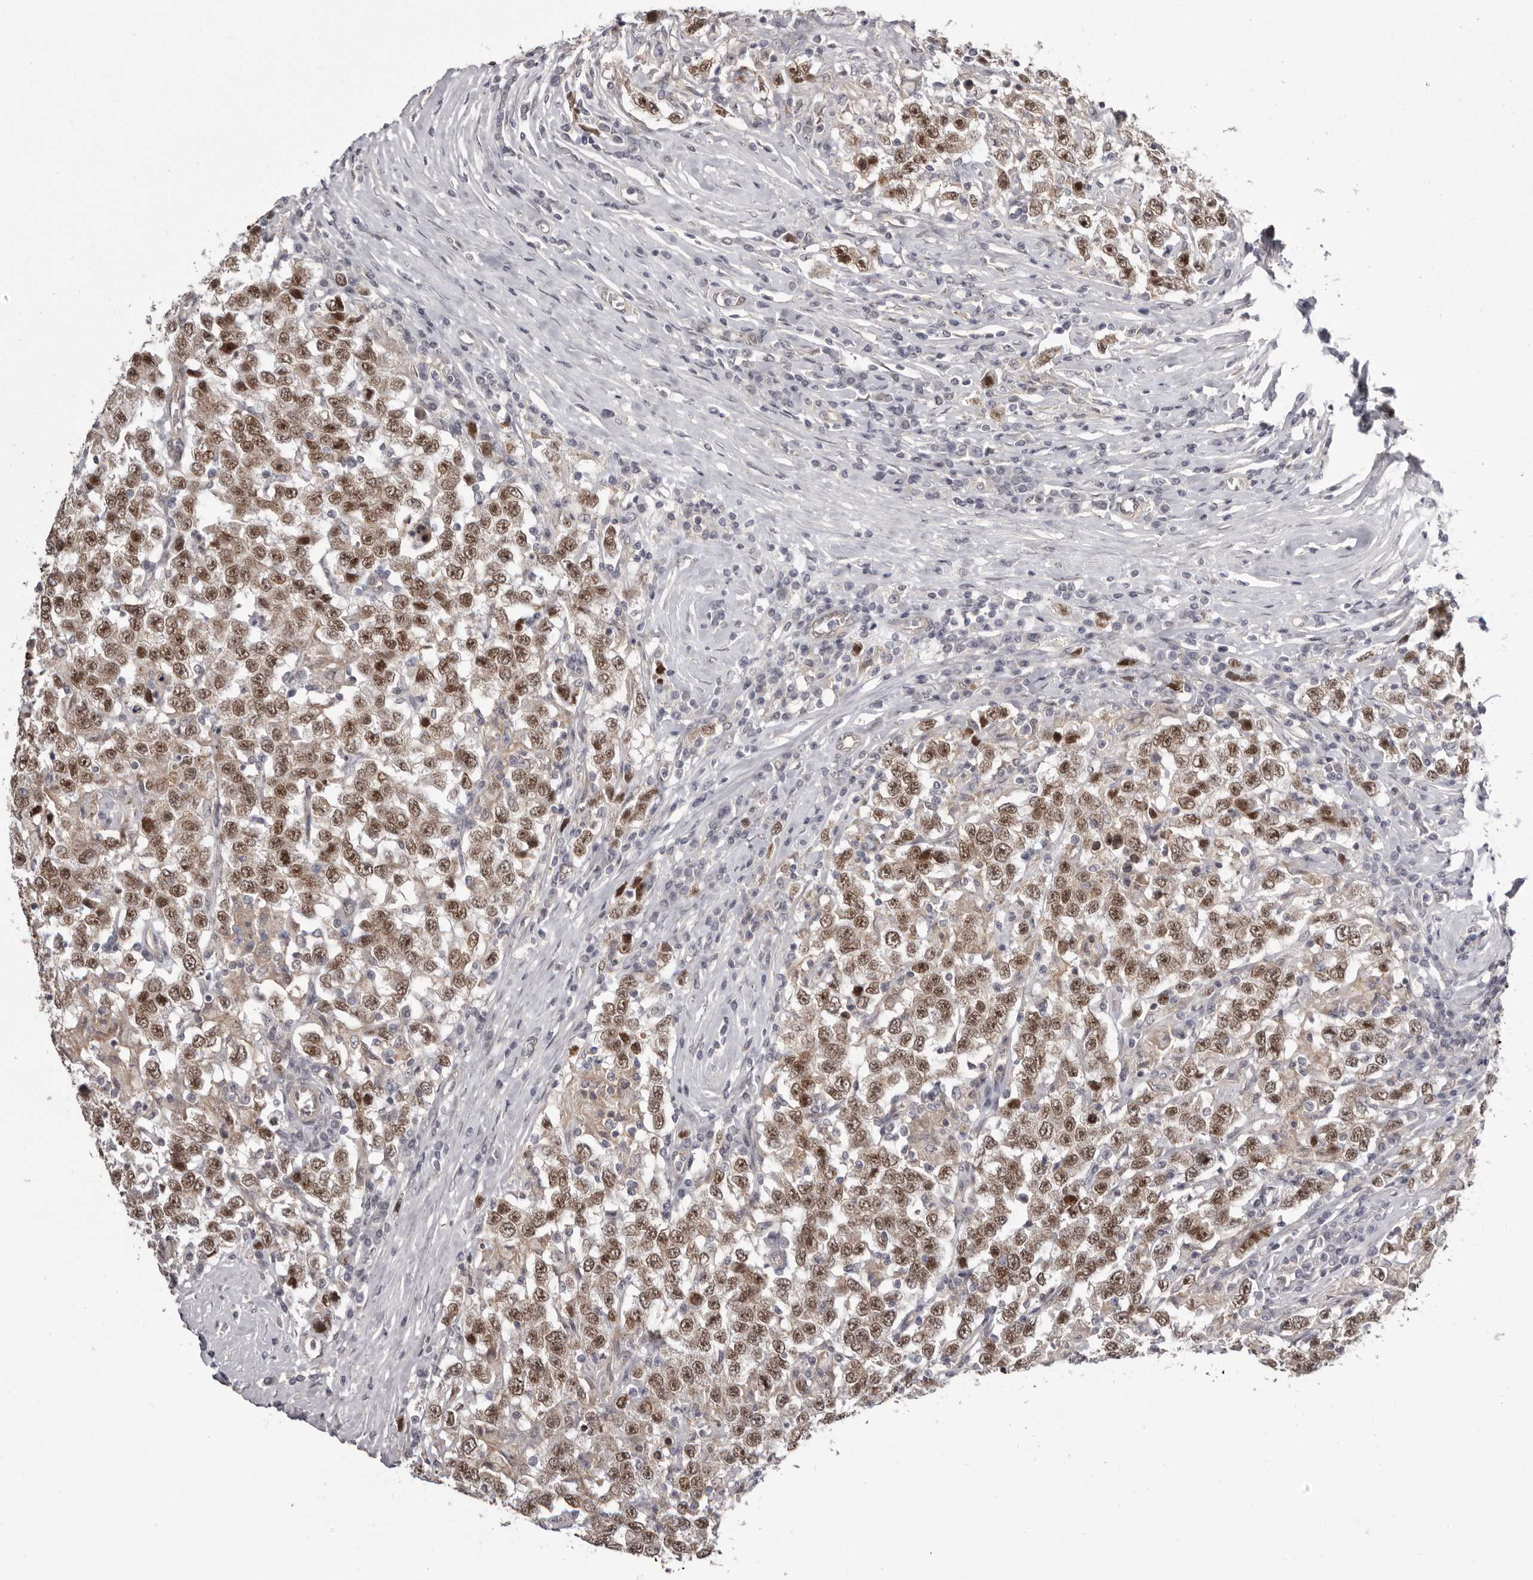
{"staining": {"intensity": "strong", "quantity": ">75%", "location": "nuclear"}, "tissue": "testis cancer", "cell_type": "Tumor cells", "image_type": "cancer", "snomed": [{"axis": "morphology", "description": "Seminoma, NOS"}, {"axis": "topography", "description": "Testis"}], "caption": "IHC staining of testis seminoma, which shows high levels of strong nuclear staining in about >75% of tumor cells indicating strong nuclear protein staining. The staining was performed using DAB (brown) for protein detection and nuclei were counterstained in hematoxylin (blue).", "gene": "RNF2", "patient": {"sex": "male", "age": 41}}